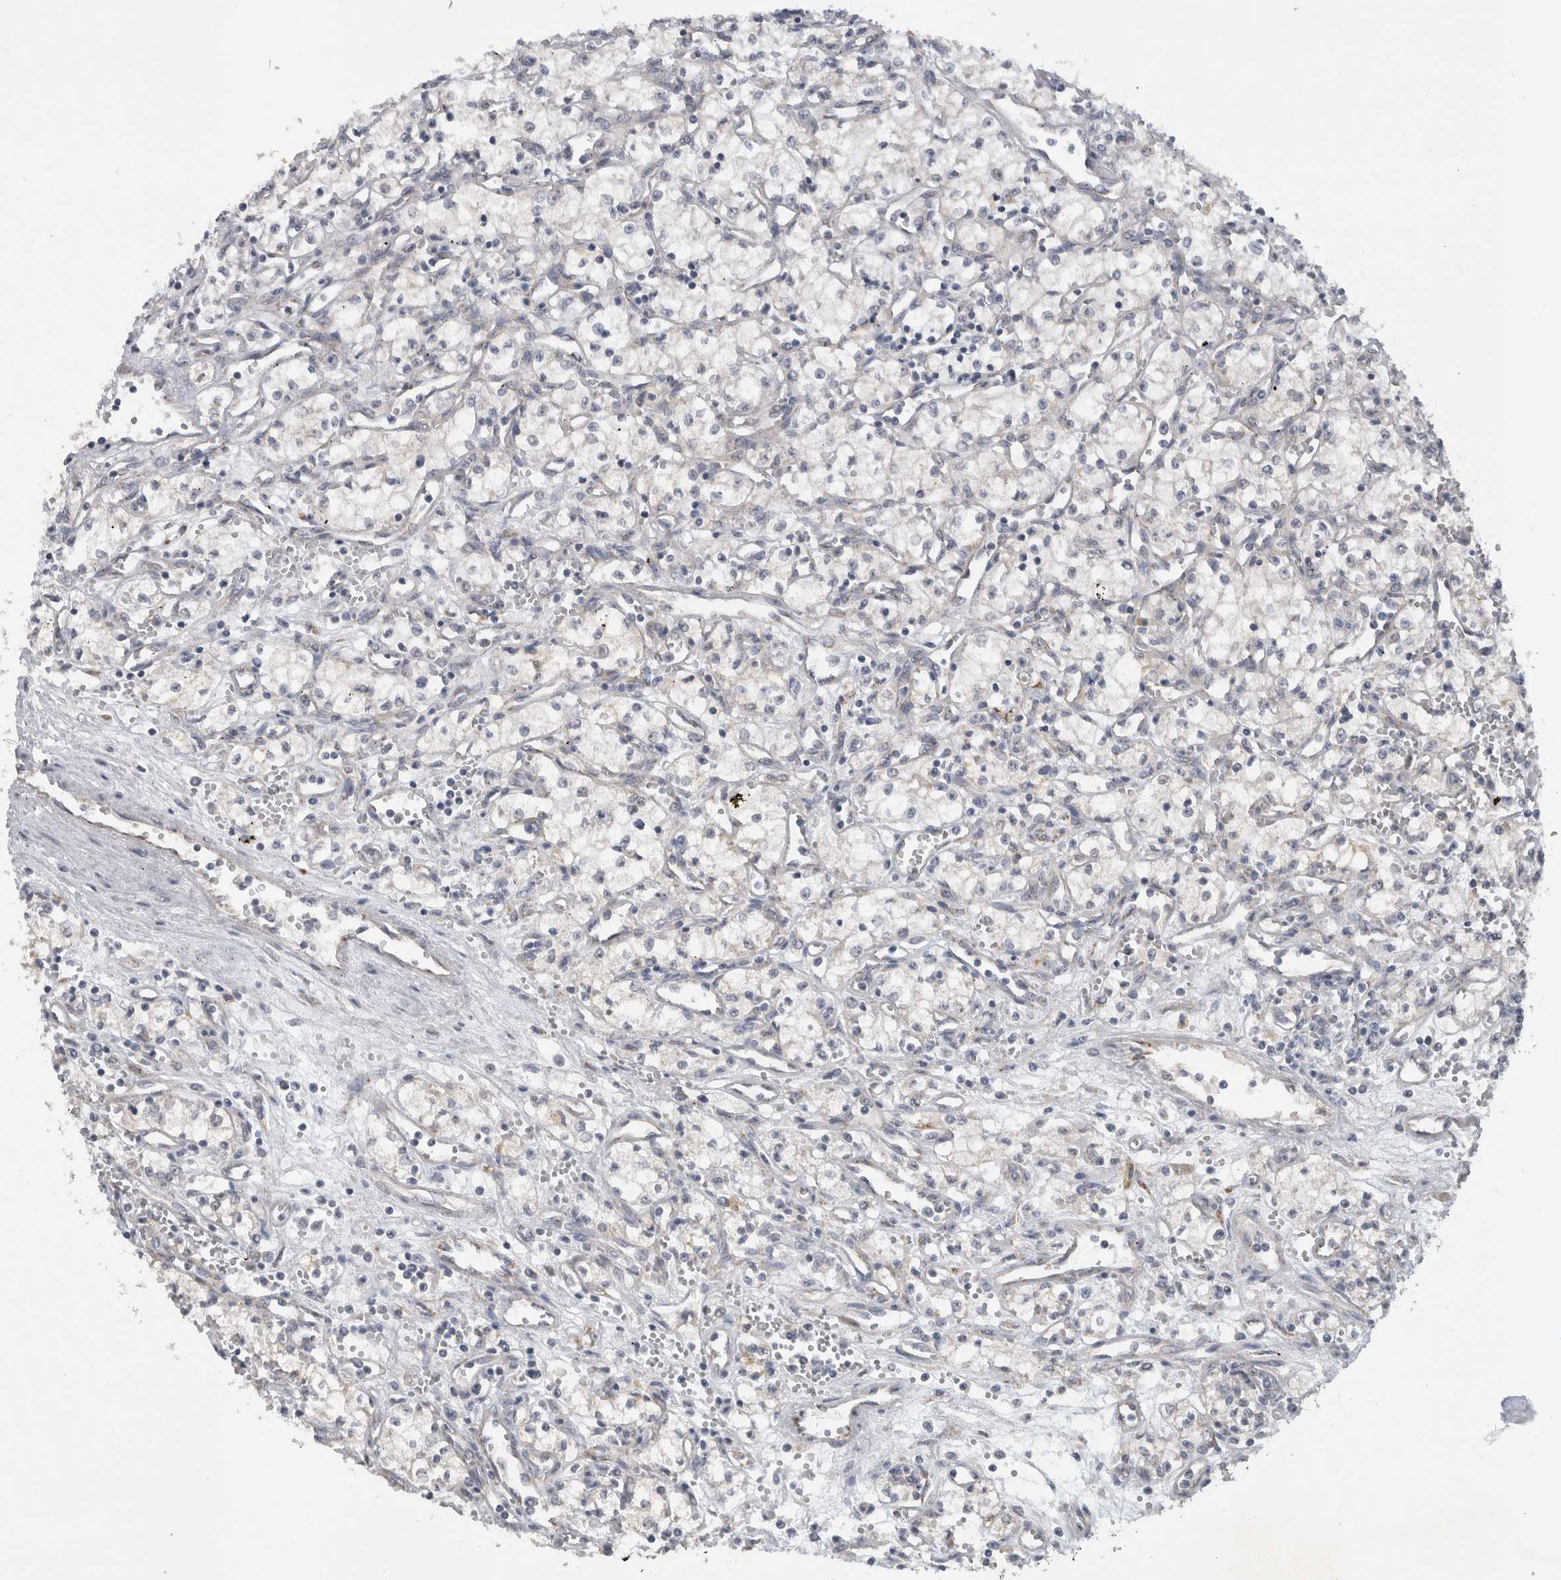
{"staining": {"intensity": "negative", "quantity": "none", "location": "none"}, "tissue": "renal cancer", "cell_type": "Tumor cells", "image_type": "cancer", "snomed": [{"axis": "morphology", "description": "Adenocarcinoma, NOS"}, {"axis": "topography", "description": "Kidney"}], "caption": "IHC photomicrograph of neoplastic tissue: human adenocarcinoma (renal) stained with DAB displays no significant protein staining in tumor cells.", "gene": "DYRK2", "patient": {"sex": "male", "age": 59}}